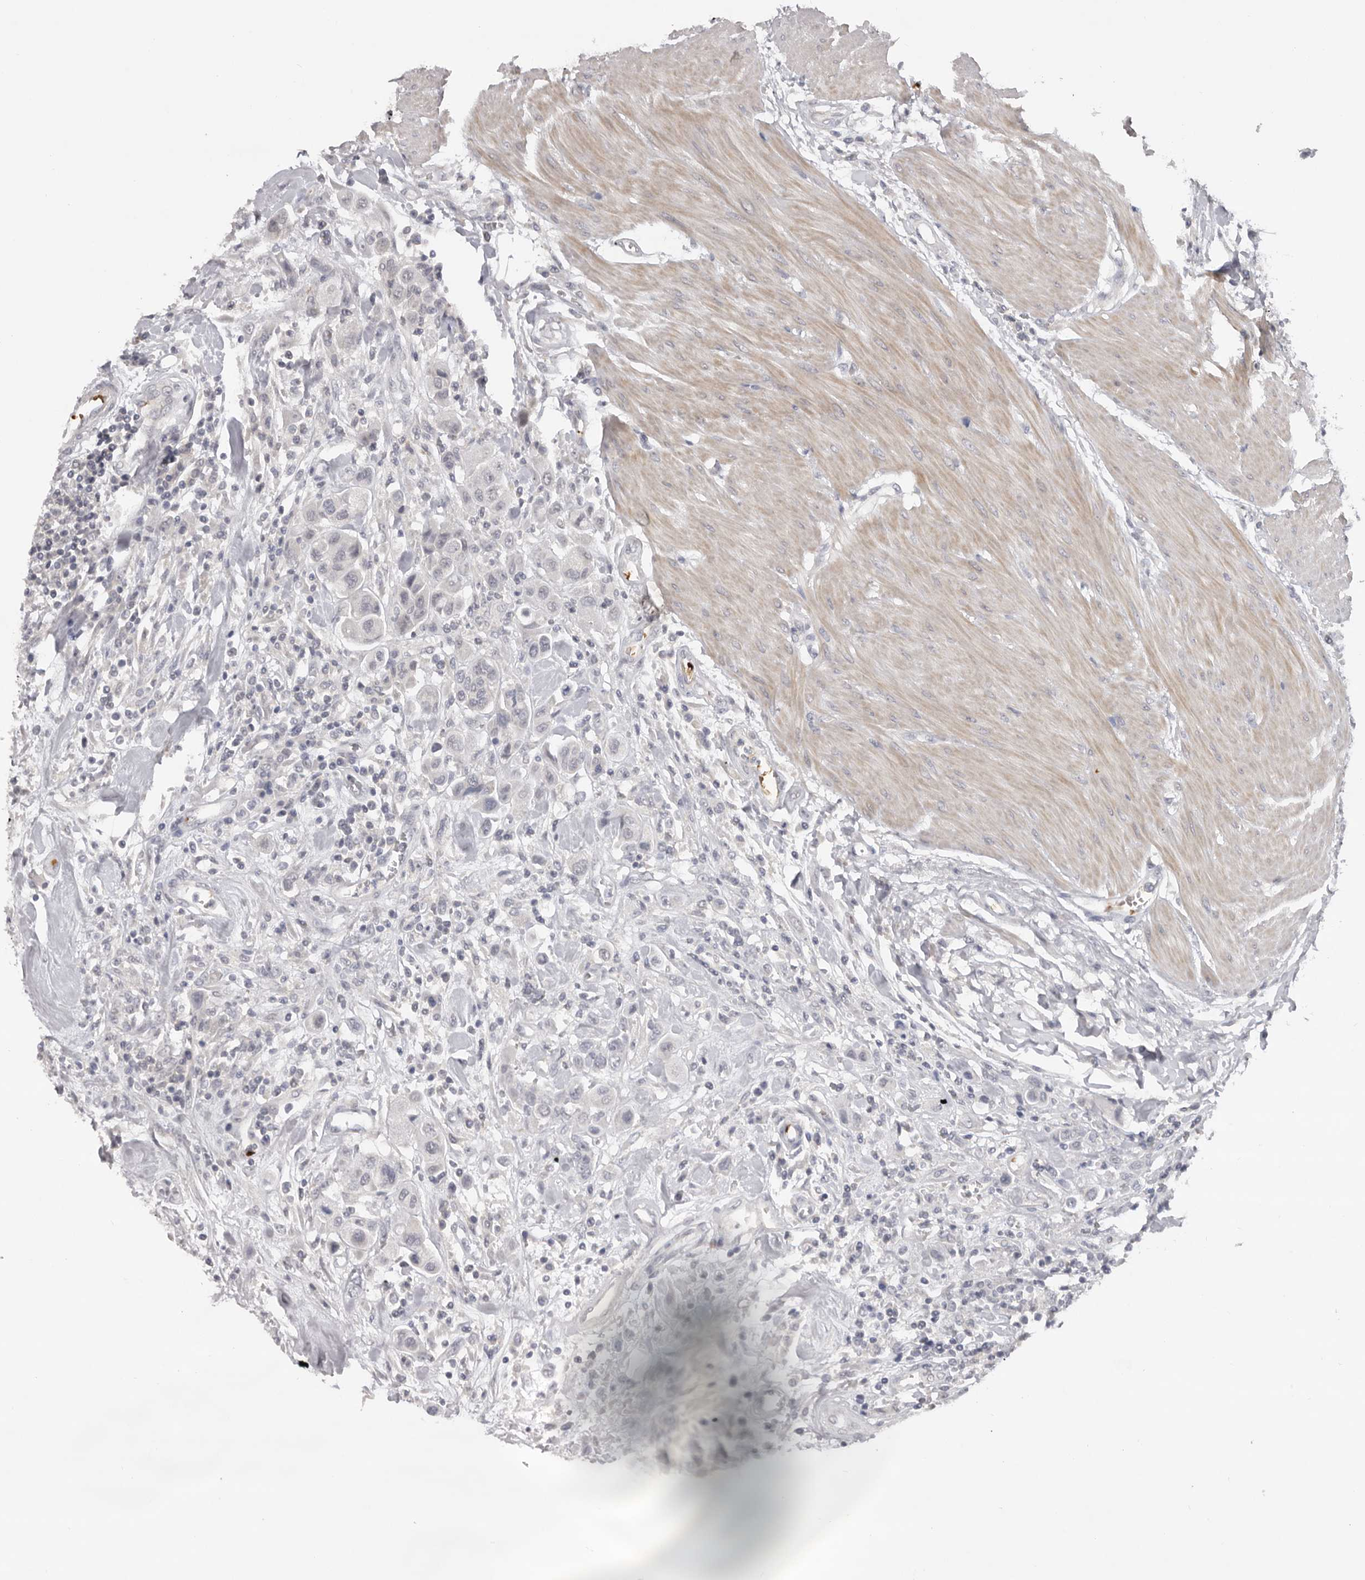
{"staining": {"intensity": "negative", "quantity": "none", "location": "none"}, "tissue": "urothelial cancer", "cell_type": "Tumor cells", "image_type": "cancer", "snomed": [{"axis": "morphology", "description": "Urothelial carcinoma, High grade"}, {"axis": "topography", "description": "Urinary bladder"}], "caption": "The image reveals no staining of tumor cells in urothelial cancer.", "gene": "TNR", "patient": {"sex": "male", "age": 50}}